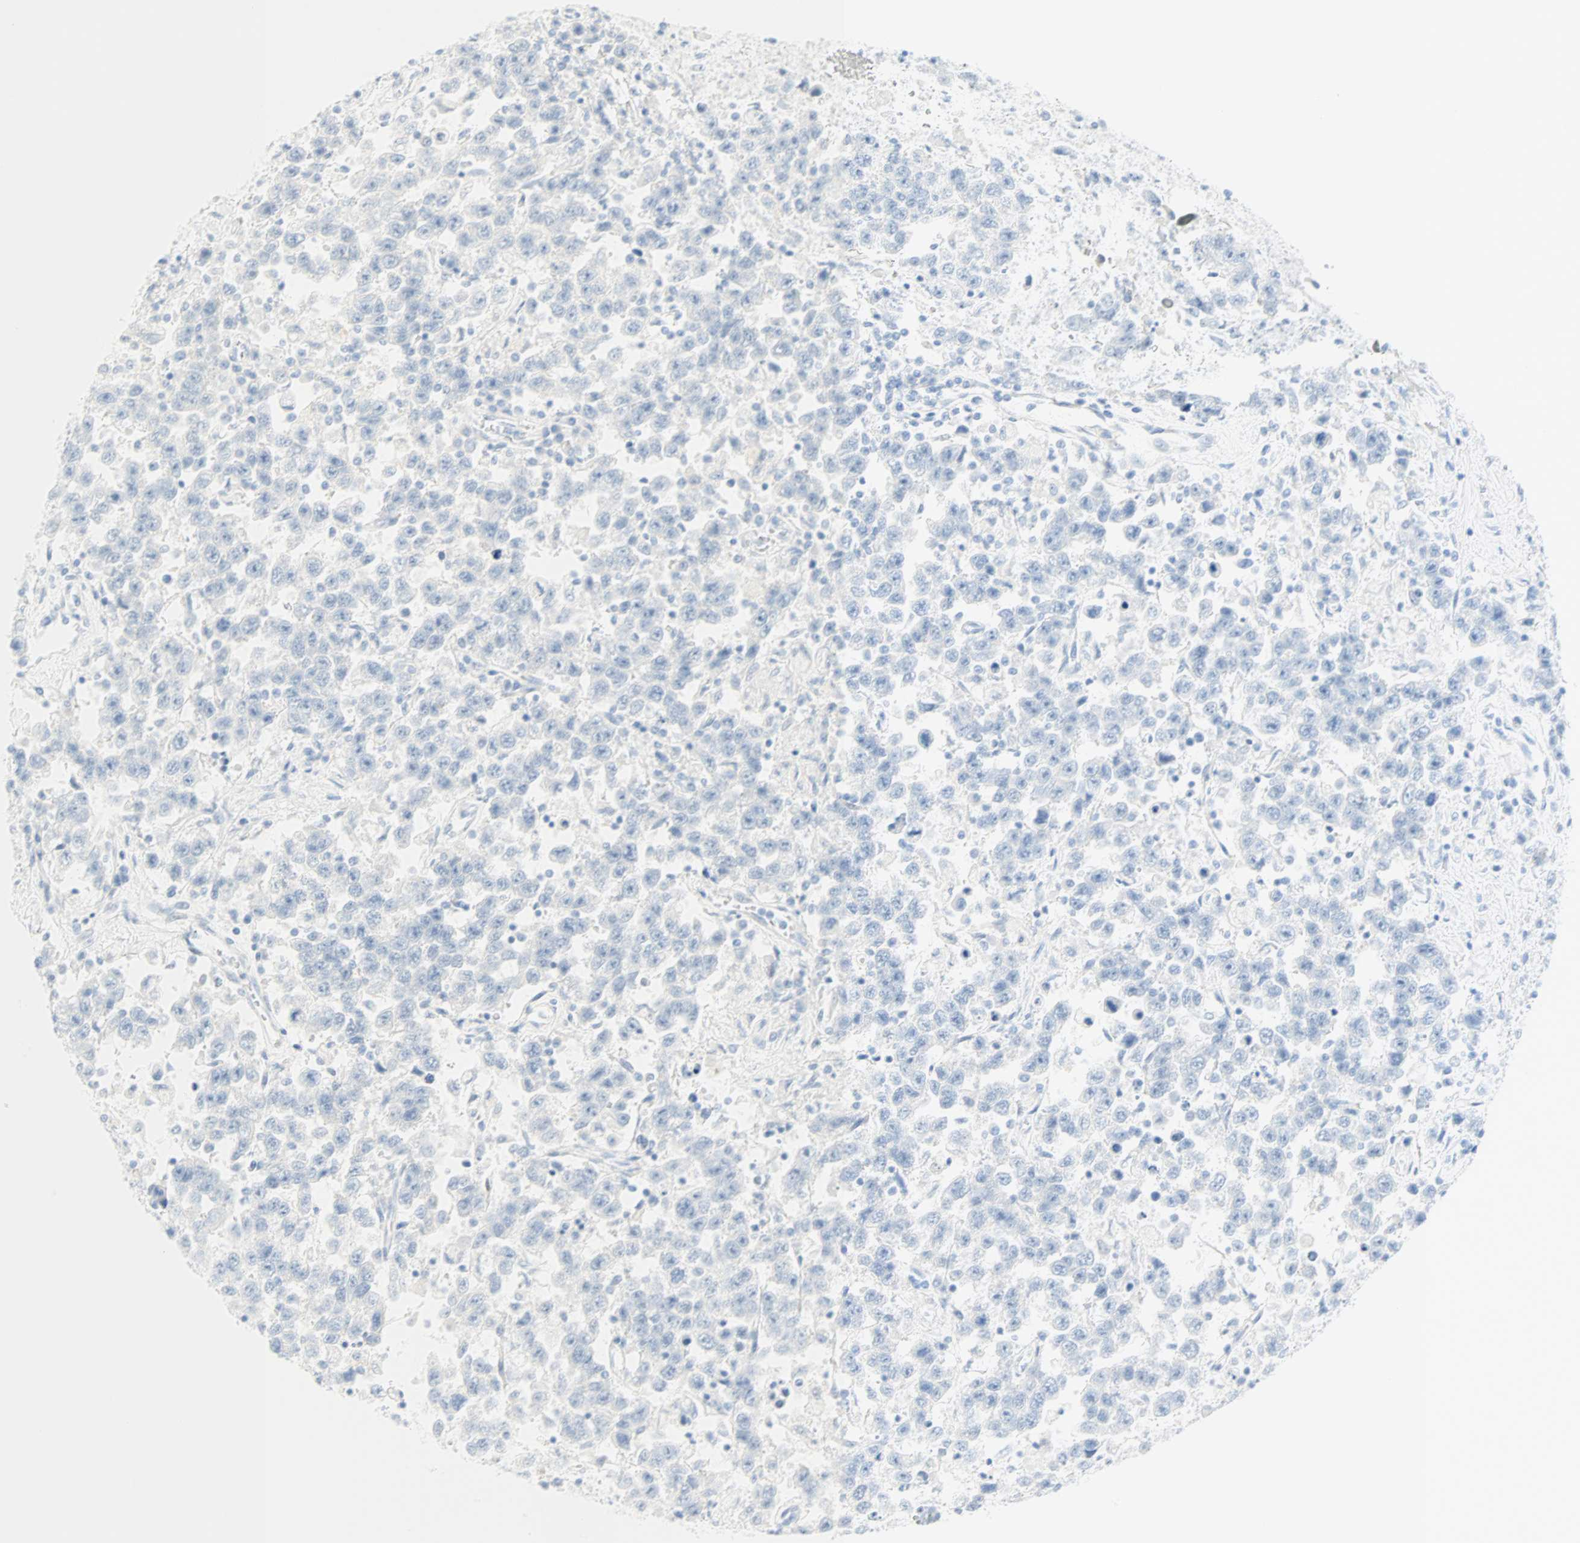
{"staining": {"intensity": "negative", "quantity": "none", "location": "none"}, "tissue": "testis cancer", "cell_type": "Tumor cells", "image_type": "cancer", "snomed": [{"axis": "morphology", "description": "Seminoma, NOS"}, {"axis": "topography", "description": "Testis"}], "caption": "Immunohistochemistry (IHC) micrograph of seminoma (testis) stained for a protein (brown), which demonstrates no positivity in tumor cells.", "gene": "SELENBP1", "patient": {"sex": "male", "age": 41}}